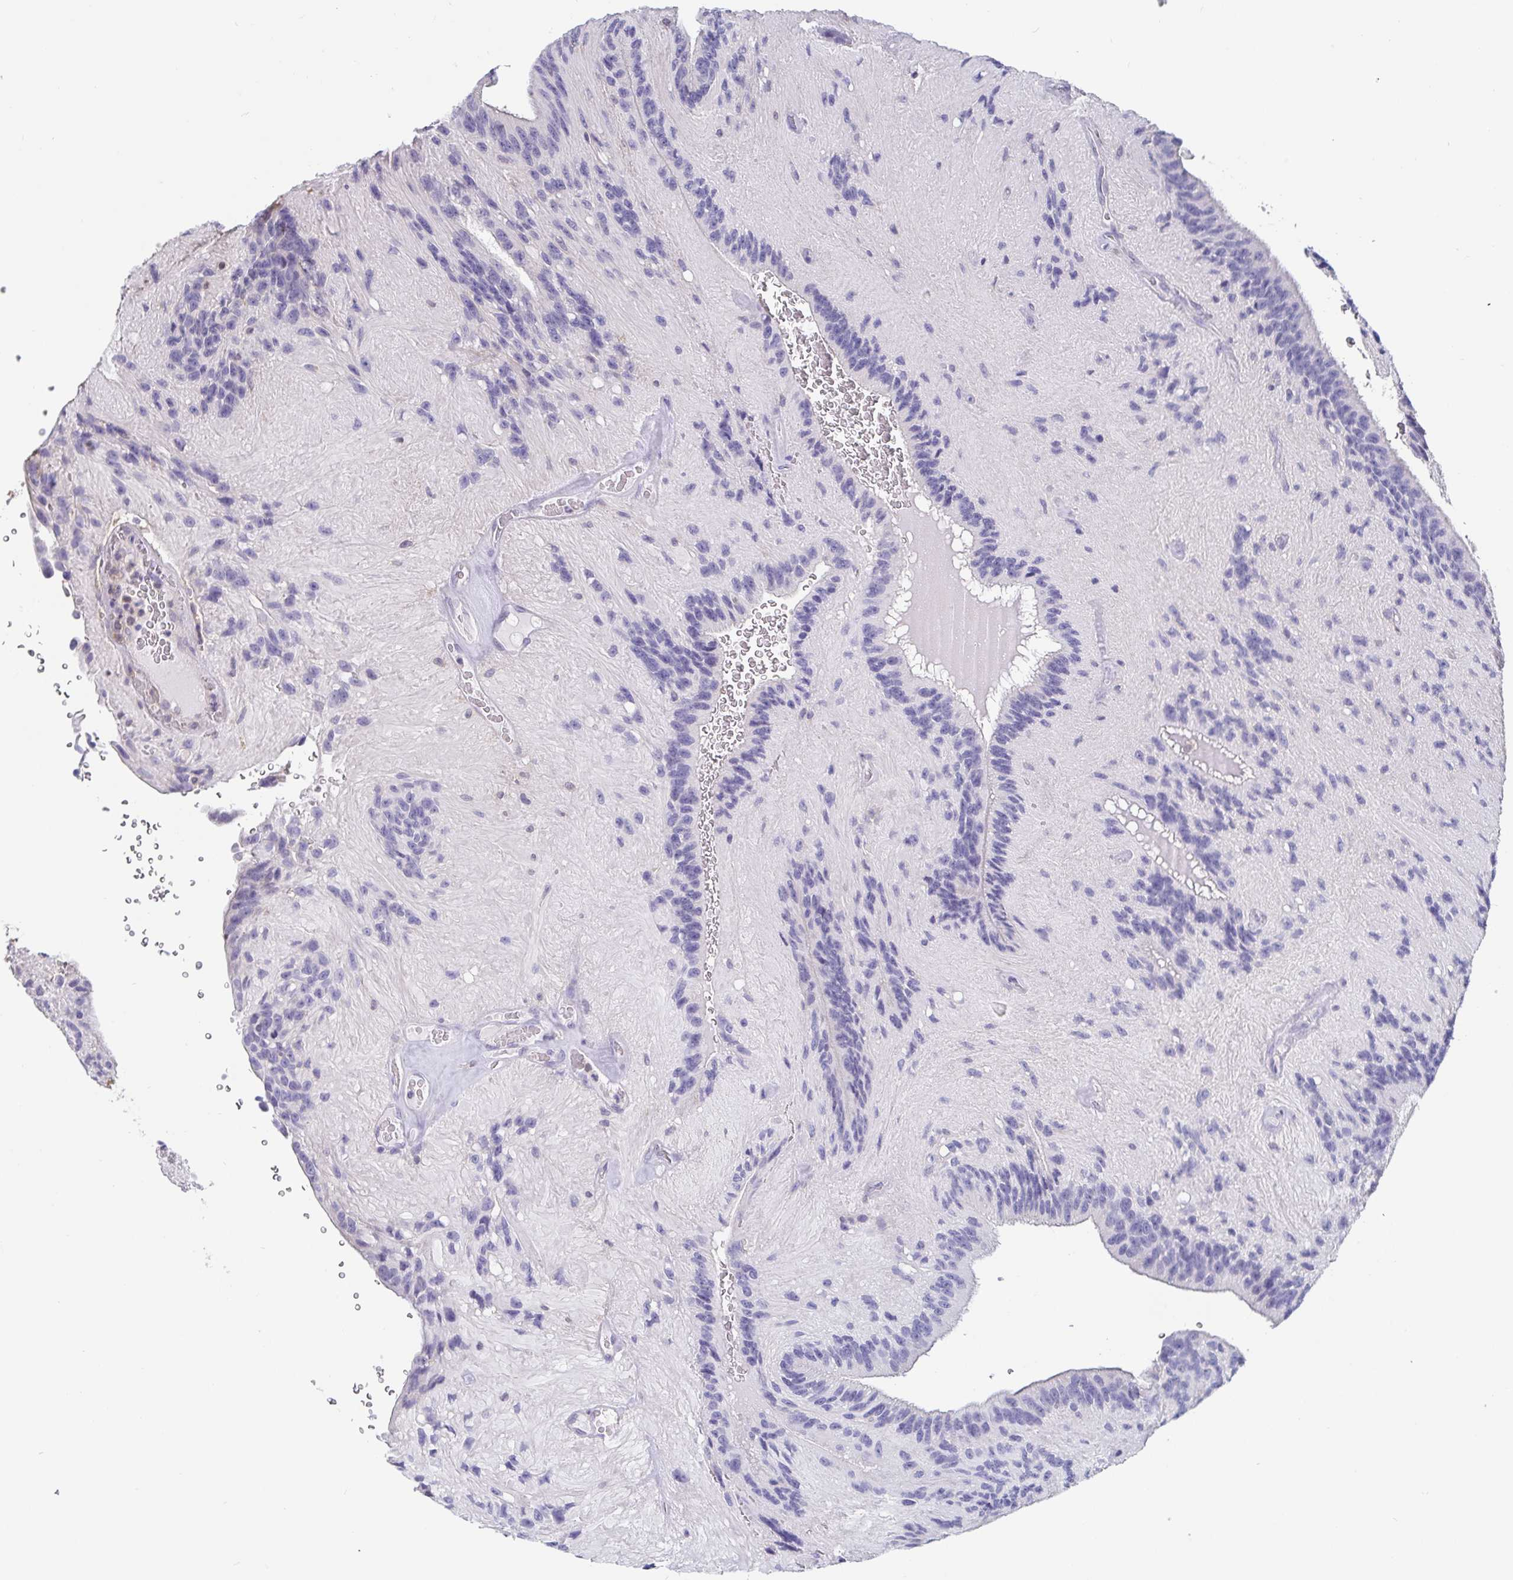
{"staining": {"intensity": "negative", "quantity": "none", "location": "none"}, "tissue": "glioma", "cell_type": "Tumor cells", "image_type": "cancer", "snomed": [{"axis": "morphology", "description": "Glioma, malignant, Low grade"}, {"axis": "topography", "description": "Brain"}], "caption": "Glioma stained for a protein using immunohistochemistry (IHC) shows no positivity tumor cells.", "gene": "IDH1", "patient": {"sex": "male", "age": 31}}